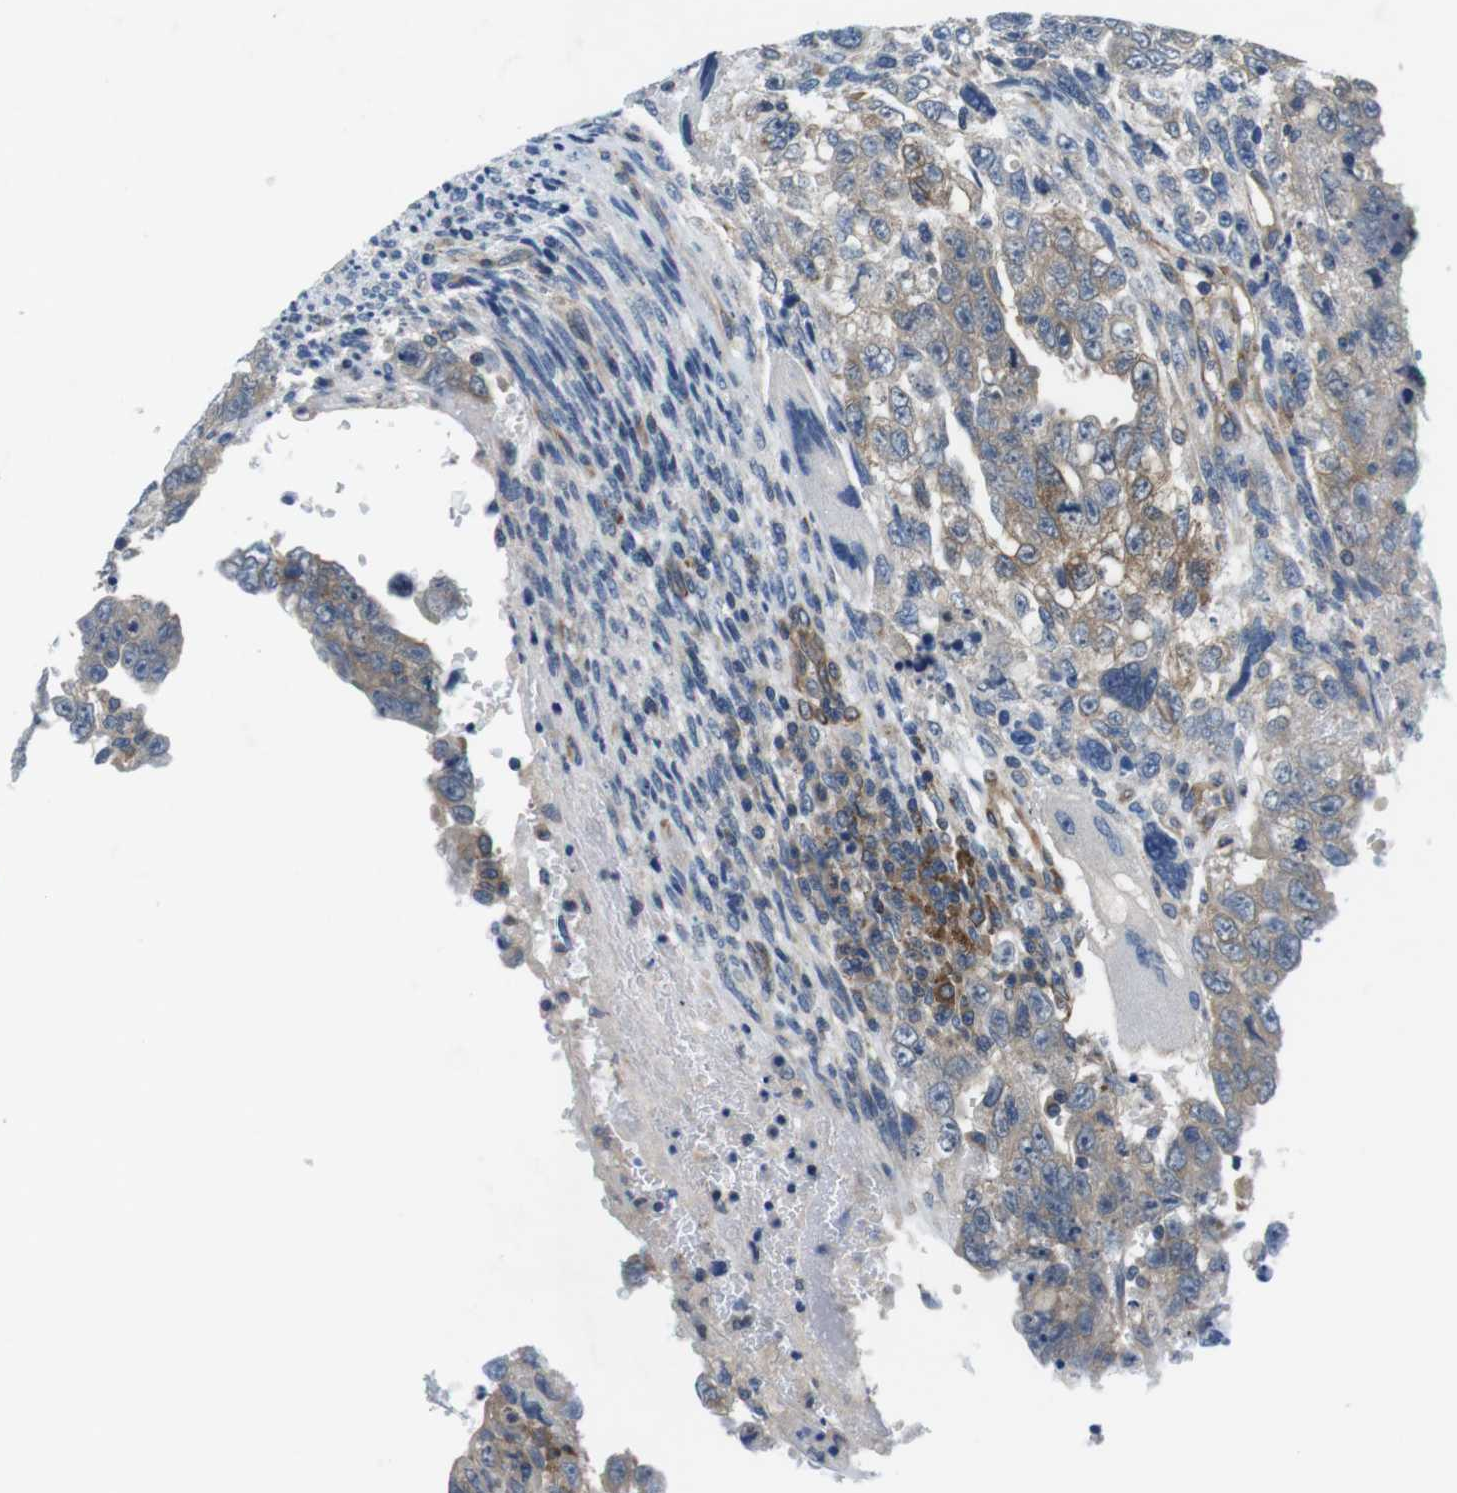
{"staining": {"intensity": "weak", "quantity": "25%-75%", "location": "cytoplasmic/membranous"}, "tissue": "testis cancer", "cell_type": "Tumor cells", "image_type": "cancer", "snomed": [{"axis": "morphology", "description": "Carcinoma, Embryonal, NOS"}, {"axis": "topography", "description": "Testis"}], "caption": "Immunohistochemical staining of human testis embryonal carcinoma demonstrates low levels of weak cytoplasmic/membranous expression in about 25%-75% of tumor cells.", "gene": "DCLK1", "patient": {"sex": "male", "age": 28}}